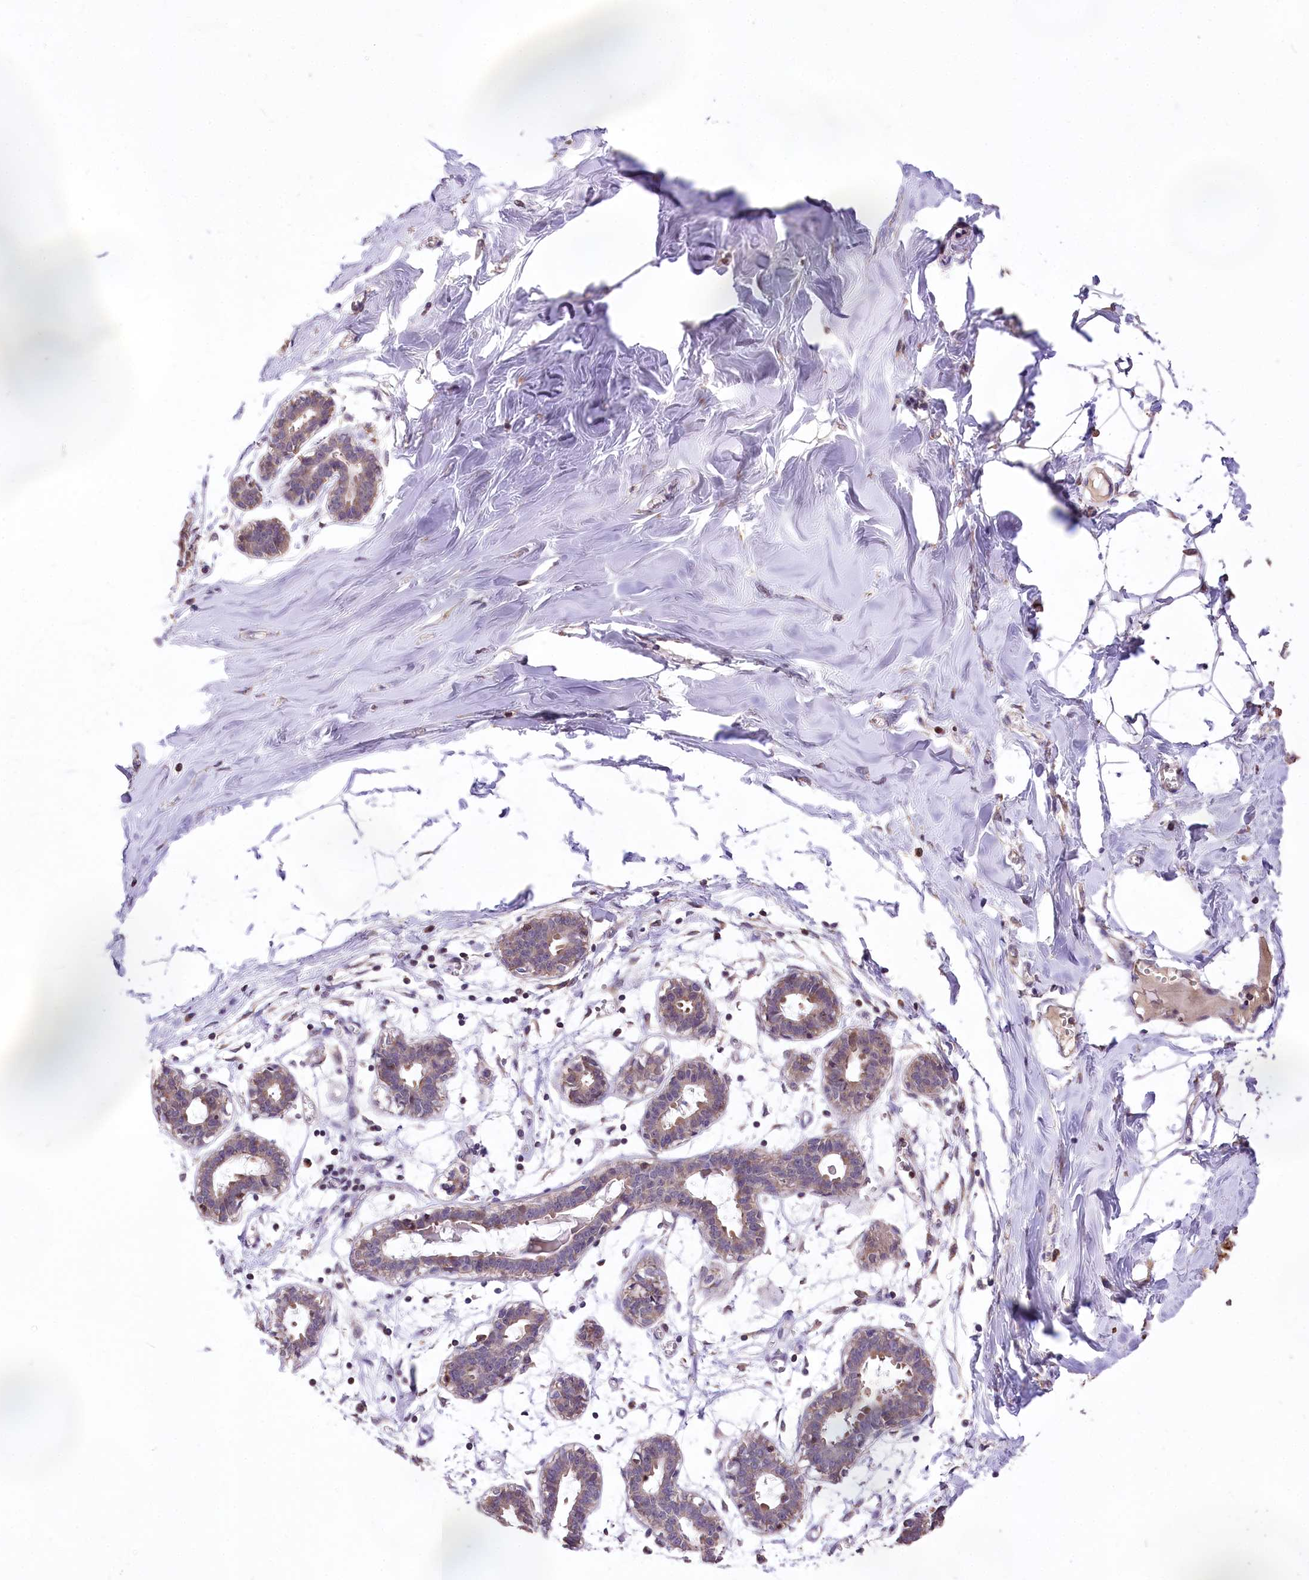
{"staining": {"intensity": "moderate", "quantity": "25%-75%", "location": "cytoplasmic/membranous"}, "tissue": "breast", "cell_type": "Adipocytes", "image_type": "normal", "snomed": [{"axis": "morphology", "description": "Normal tissue, NOS"}, {"axis": "topography", "description": "Breast"}], "caption": "A histopathology image showing moderate cytoplasmic/membranous expression in approximately 25%-75% of adipocytes in benign breast, as visualized by brown immunohistochemical staining.", "gene": "SERGEF", "patient": {"sex": "female", "age": 27}}